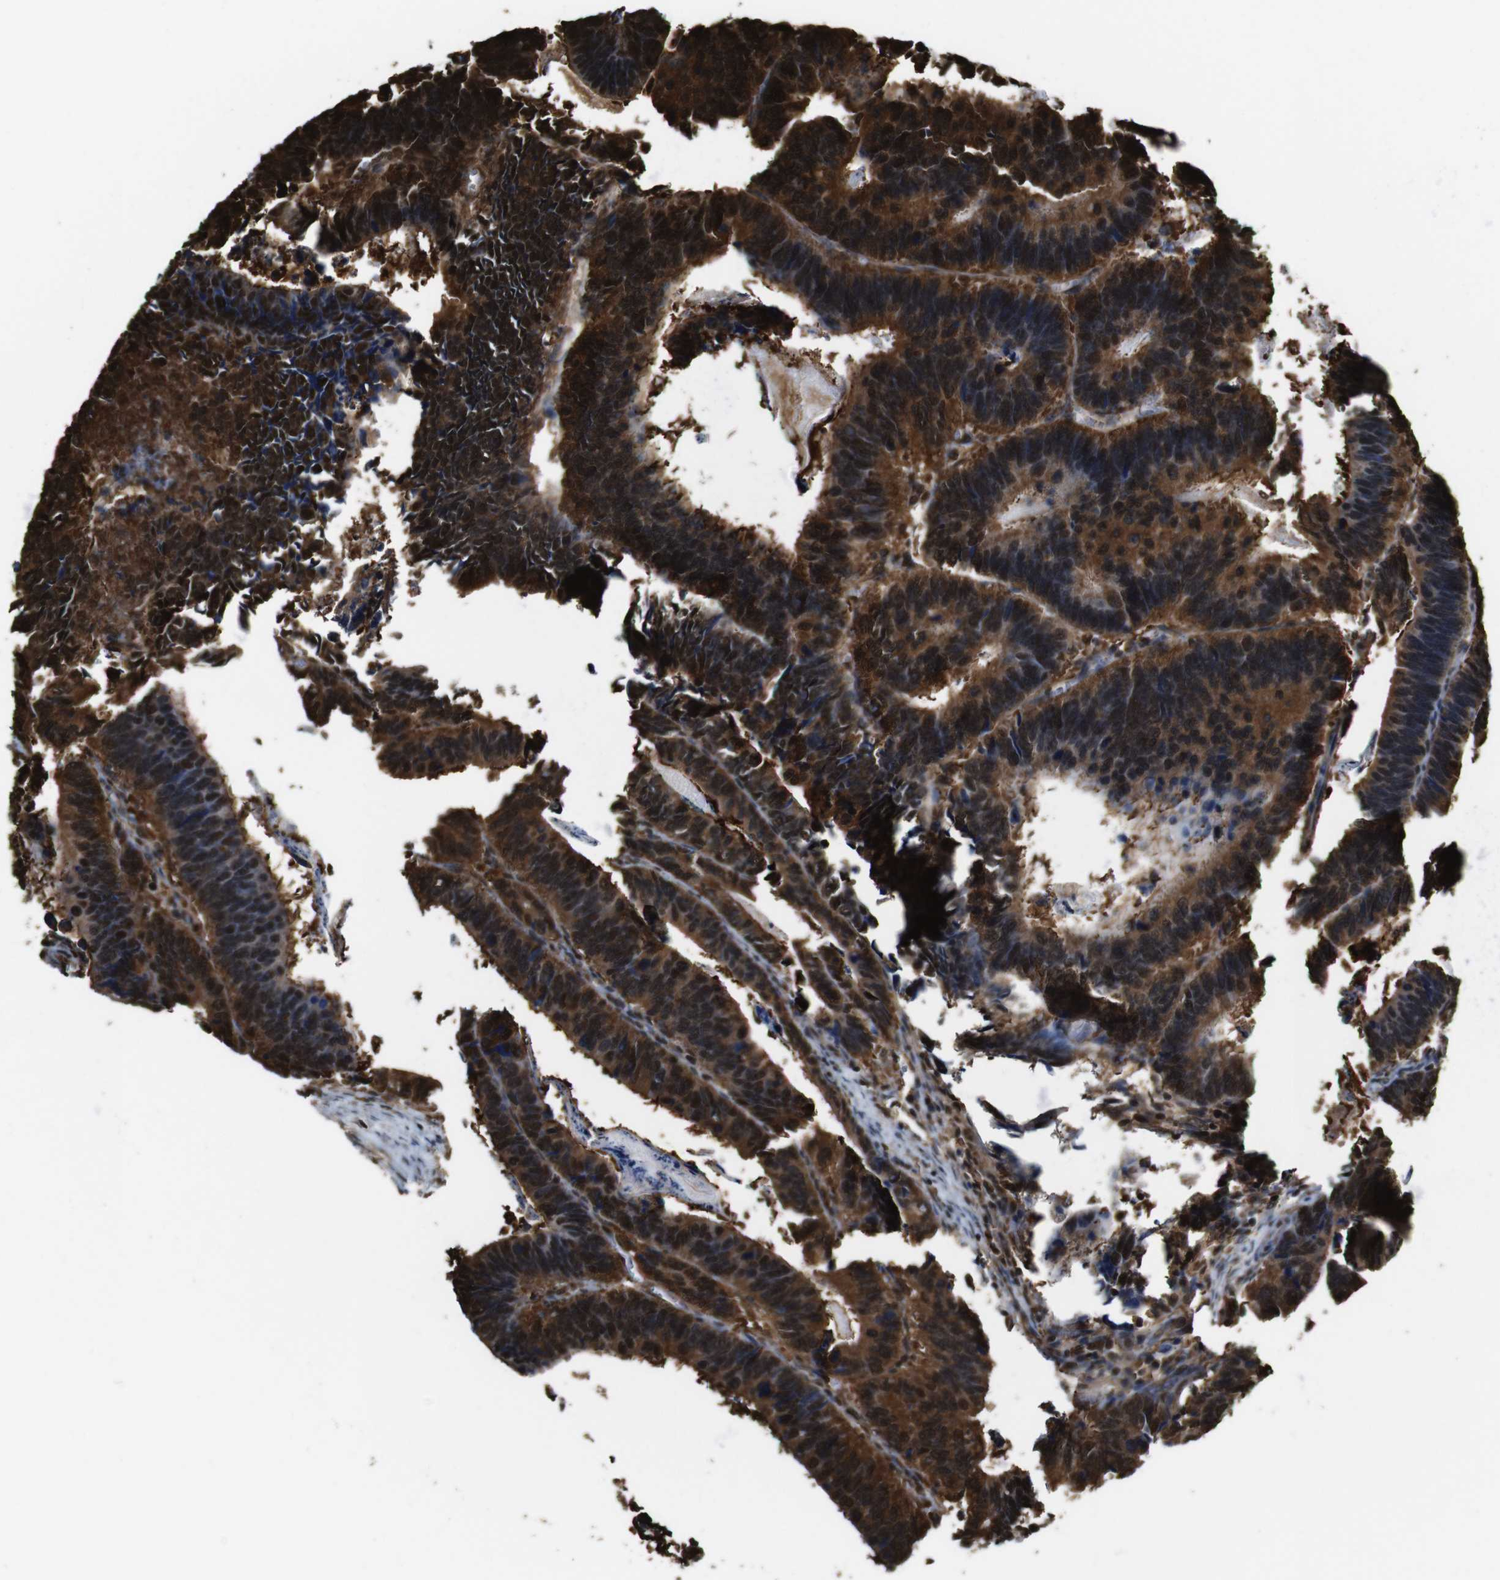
{"staining": {"intensity": "strong", "quantity": ">75%", "location": "cytoplasmic/membranous,nuclear"}, "tissue": "colorectal cancer", "cell_type": "Tumor cells", "image_type": "cancer", "snomed": [{"axis": "morphology", "description": "Adenocarcinoma, NOS"}, {"axis": "topography", "description": "Colon"}], "caption": "Protein staining of colorectal adenocarcinoma tissue shows strong cytoplasmic/membranous and nuclear positivity in about >75% of tumor cells. The protein is shown in brown color, while the nuclei are stained blue.", "gene": "VCP", "patient": {"sex": "male", "age": 72}}